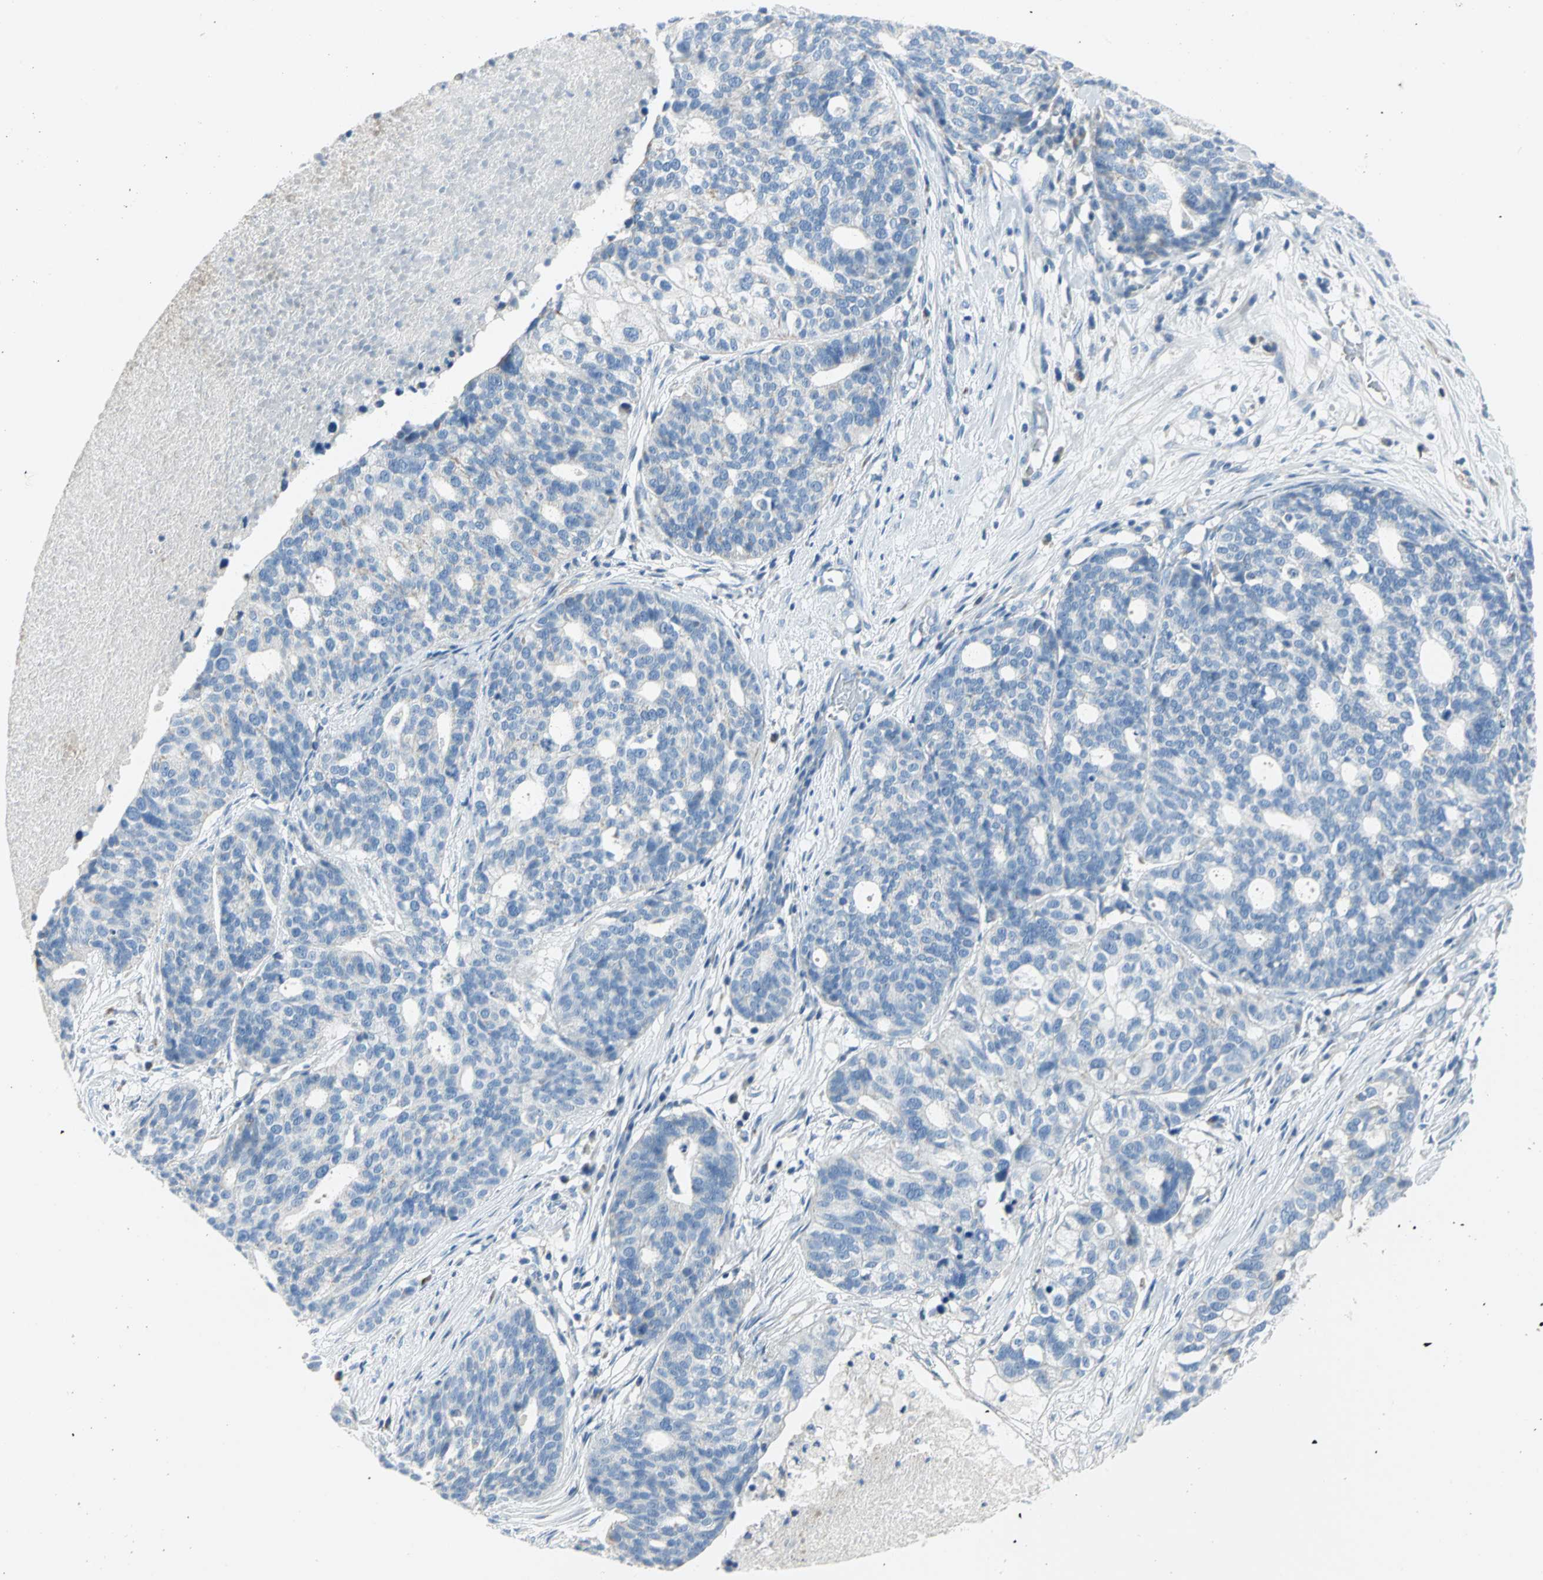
{"staining": {"intensity": "negative", "quantity": "none", "location": "none"}, "tissue": "ovarian cancer", "cell_type": "Tumor cells", "image_type": "cancer", "snomed": [{"axis": "morphology", "description": "Cystadenocarcinoma, serous, NOS"}, {"axis": "topography", "description": "Ovary"}], "caption": "DAB immunohistochemical staining of human ovarian cancer (serous cystadenocarcinoma) reveals no significant expression in tumor cells.", "gene": "ALOX15", "patient": {"sex": "female", "age": 59}}